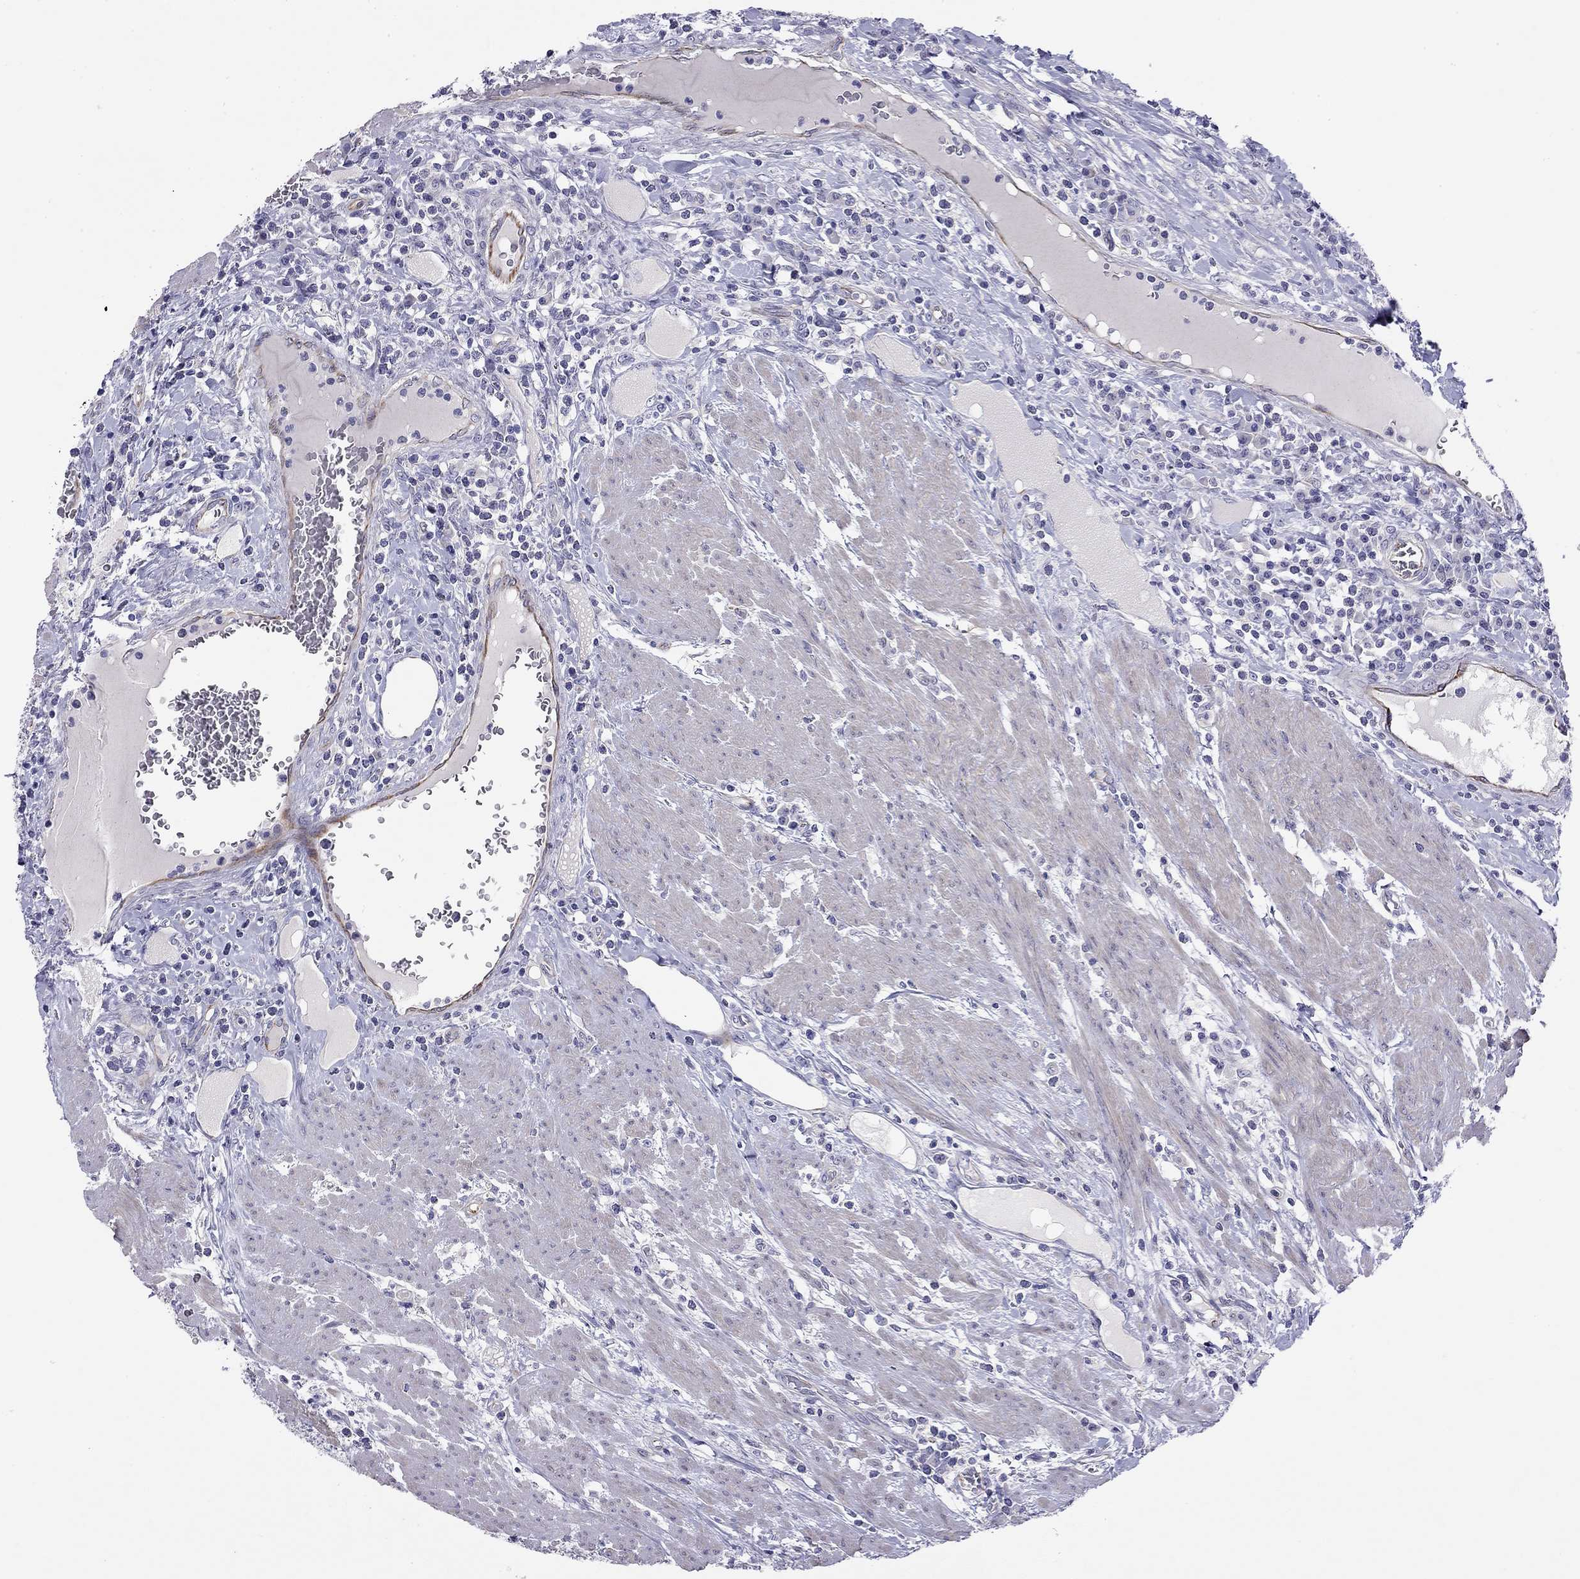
{"staining": {"intensity": "negative", "quantity": "none", "location": "none"}, "tissue": "colorectal cancer", "cell_type": "Tumor cells", "image_type": "cancer", "snomed": [{"axis": "morphology", "description": "Adenocarcinoma, NOS"}, {"axis": "topography", "description": "Colon"}], "caption": "Immunohistochemistry (IHC) of adenocarcinoma (colorectal) demonstrates no staining in tumor cells.", "gene": "RTL1", "patient": {"sex": "male", "age": 53}}